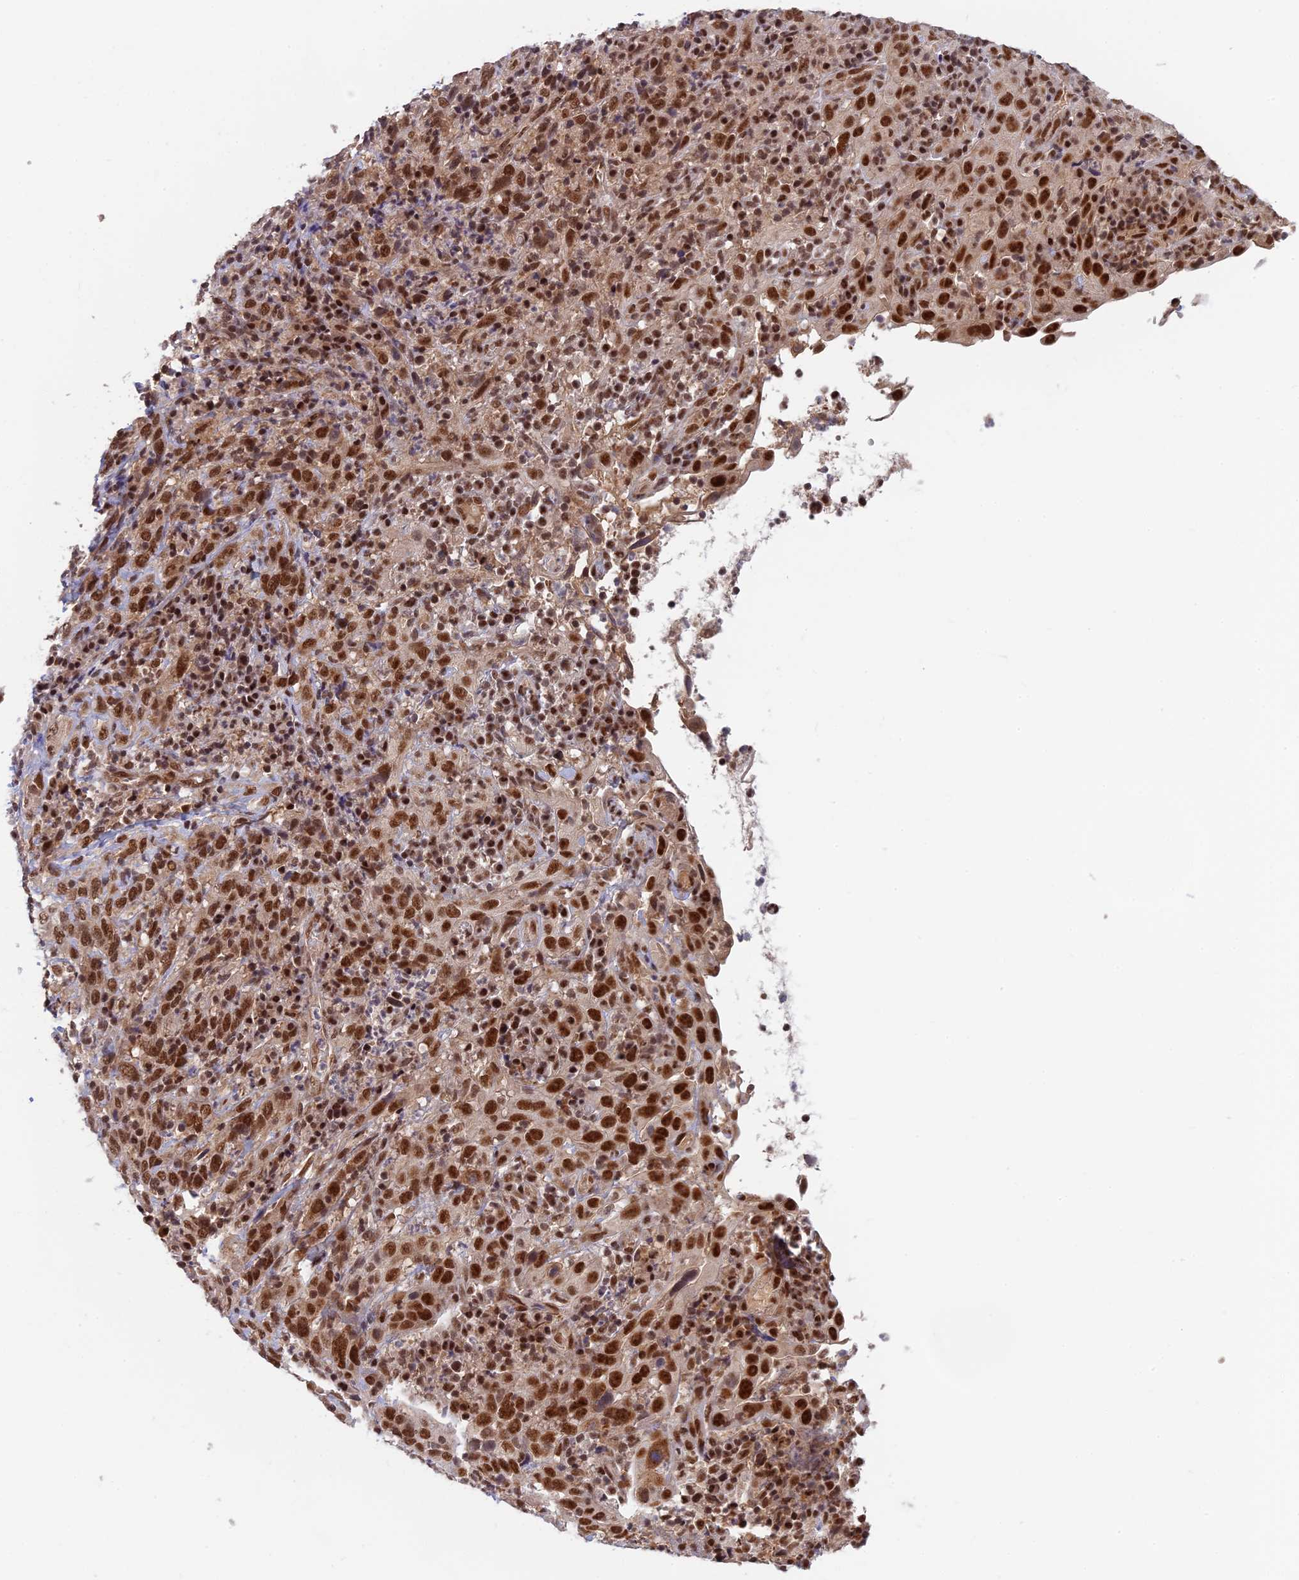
{"staining": {"intensity": "strong", "quantity": ">75%", "location": "nuclear"}, "tissue": "cervical cancer", "cell_type": "Tumor cells", "image_type": "cancer", "snomed": [{"axis": "morphology", "description": "Squamous cell carcinoma, NOS"}, {"axis": "topography", "description": "Cervix"}], "caption": "Cervical cancer stained for a protein reveals strong nuclear positivity in tumor cells.", "gene": "TCEA2", "patient": {"sex": "female", "age": 46}}